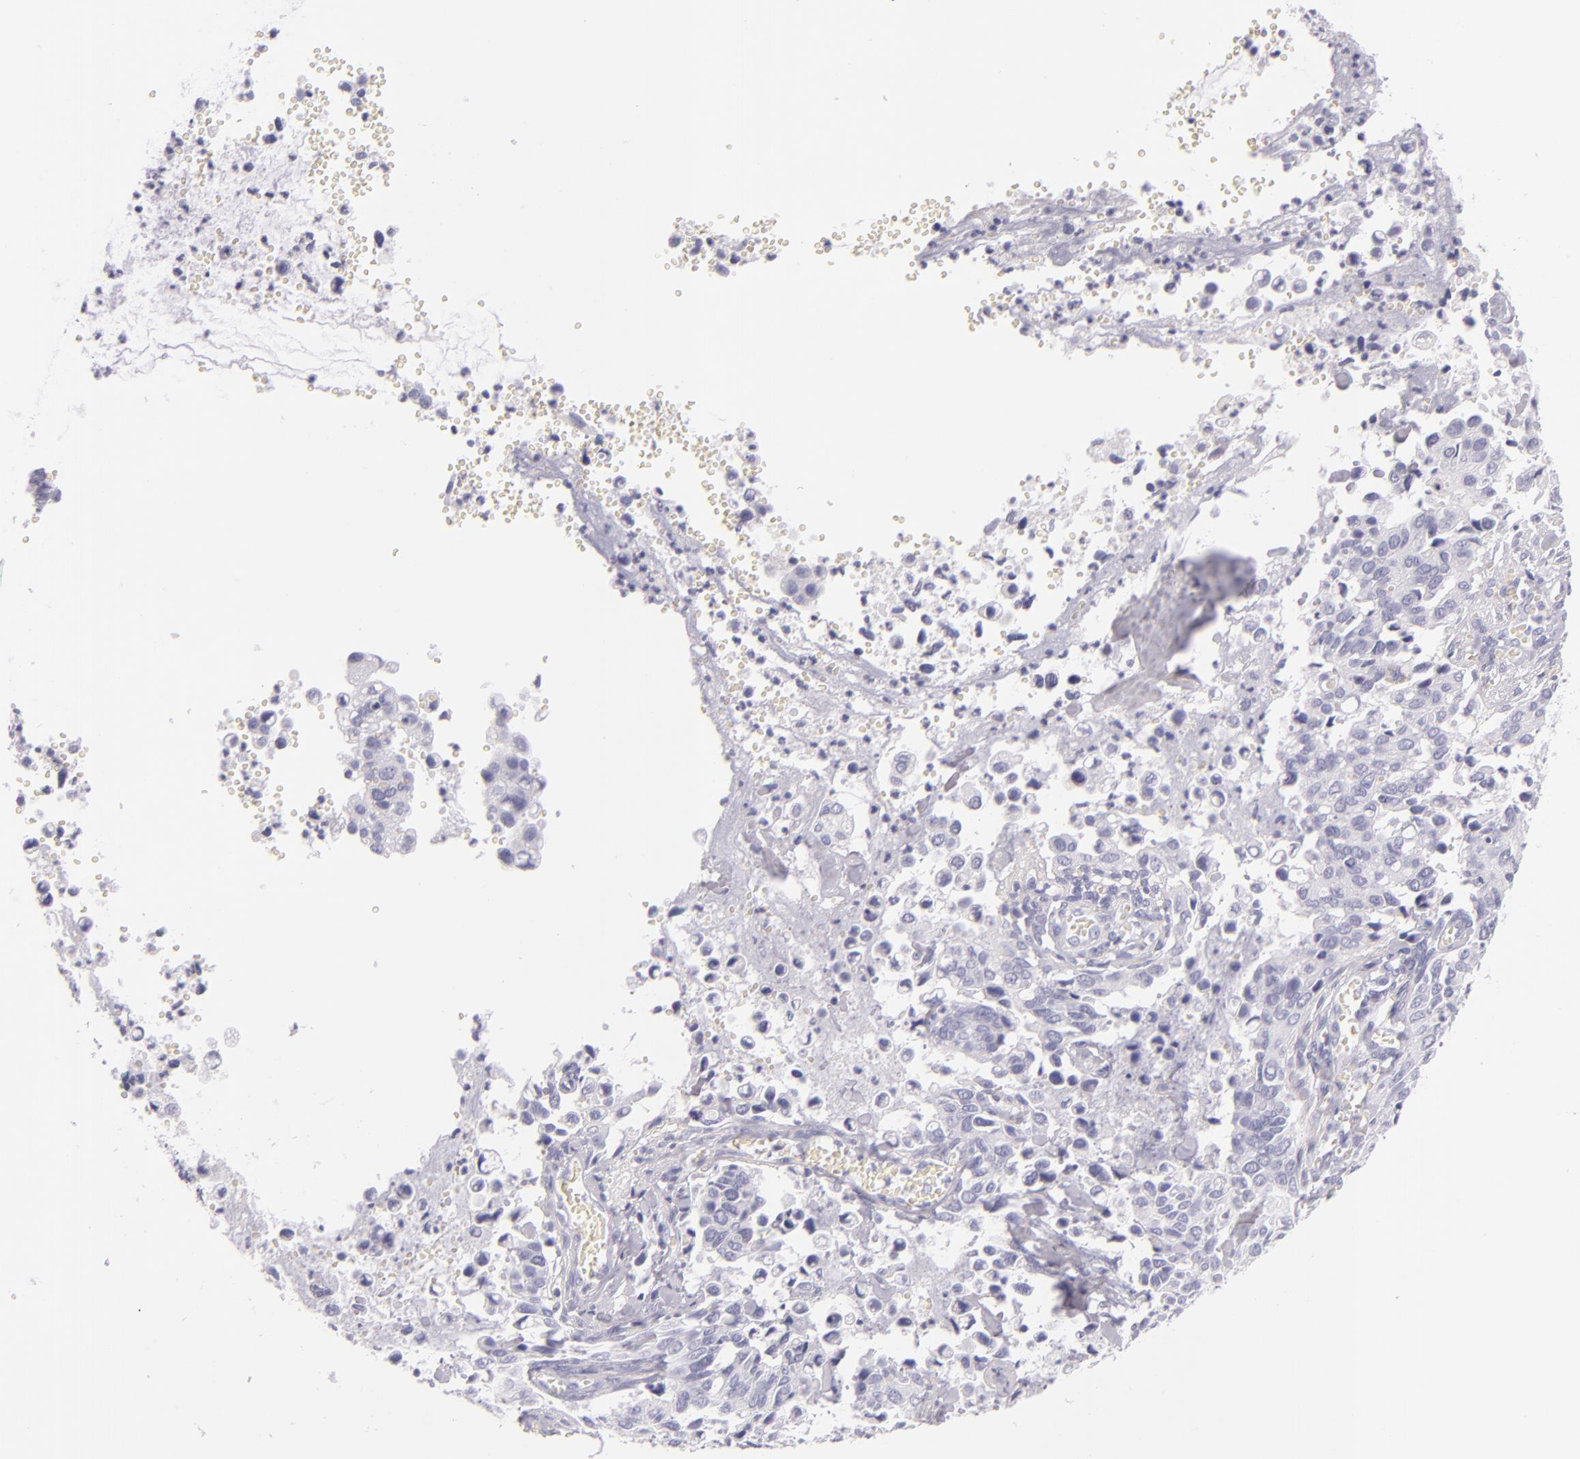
{"staining": {"intensity": "negative", "quantity": "none", "location": "none"}, "tissue": "cervical cancer", "cell_type": "Tumor cells", "image_type": "cancer", "snomed": [{"axis": "morphology", "description": "Normal tissue, NOS"}, {"axis": "morphology", "description": "Squamous cell carcinoma, NOS"}, {"axis": "topography", "description": "Cervix"}], "caption": "This is an IHC image of human cervical cancer (squamous cell carcinoma). There is no positivity in tumor cells.", "gene": "INA", "patient": {"sex": "female", "age": 45}}